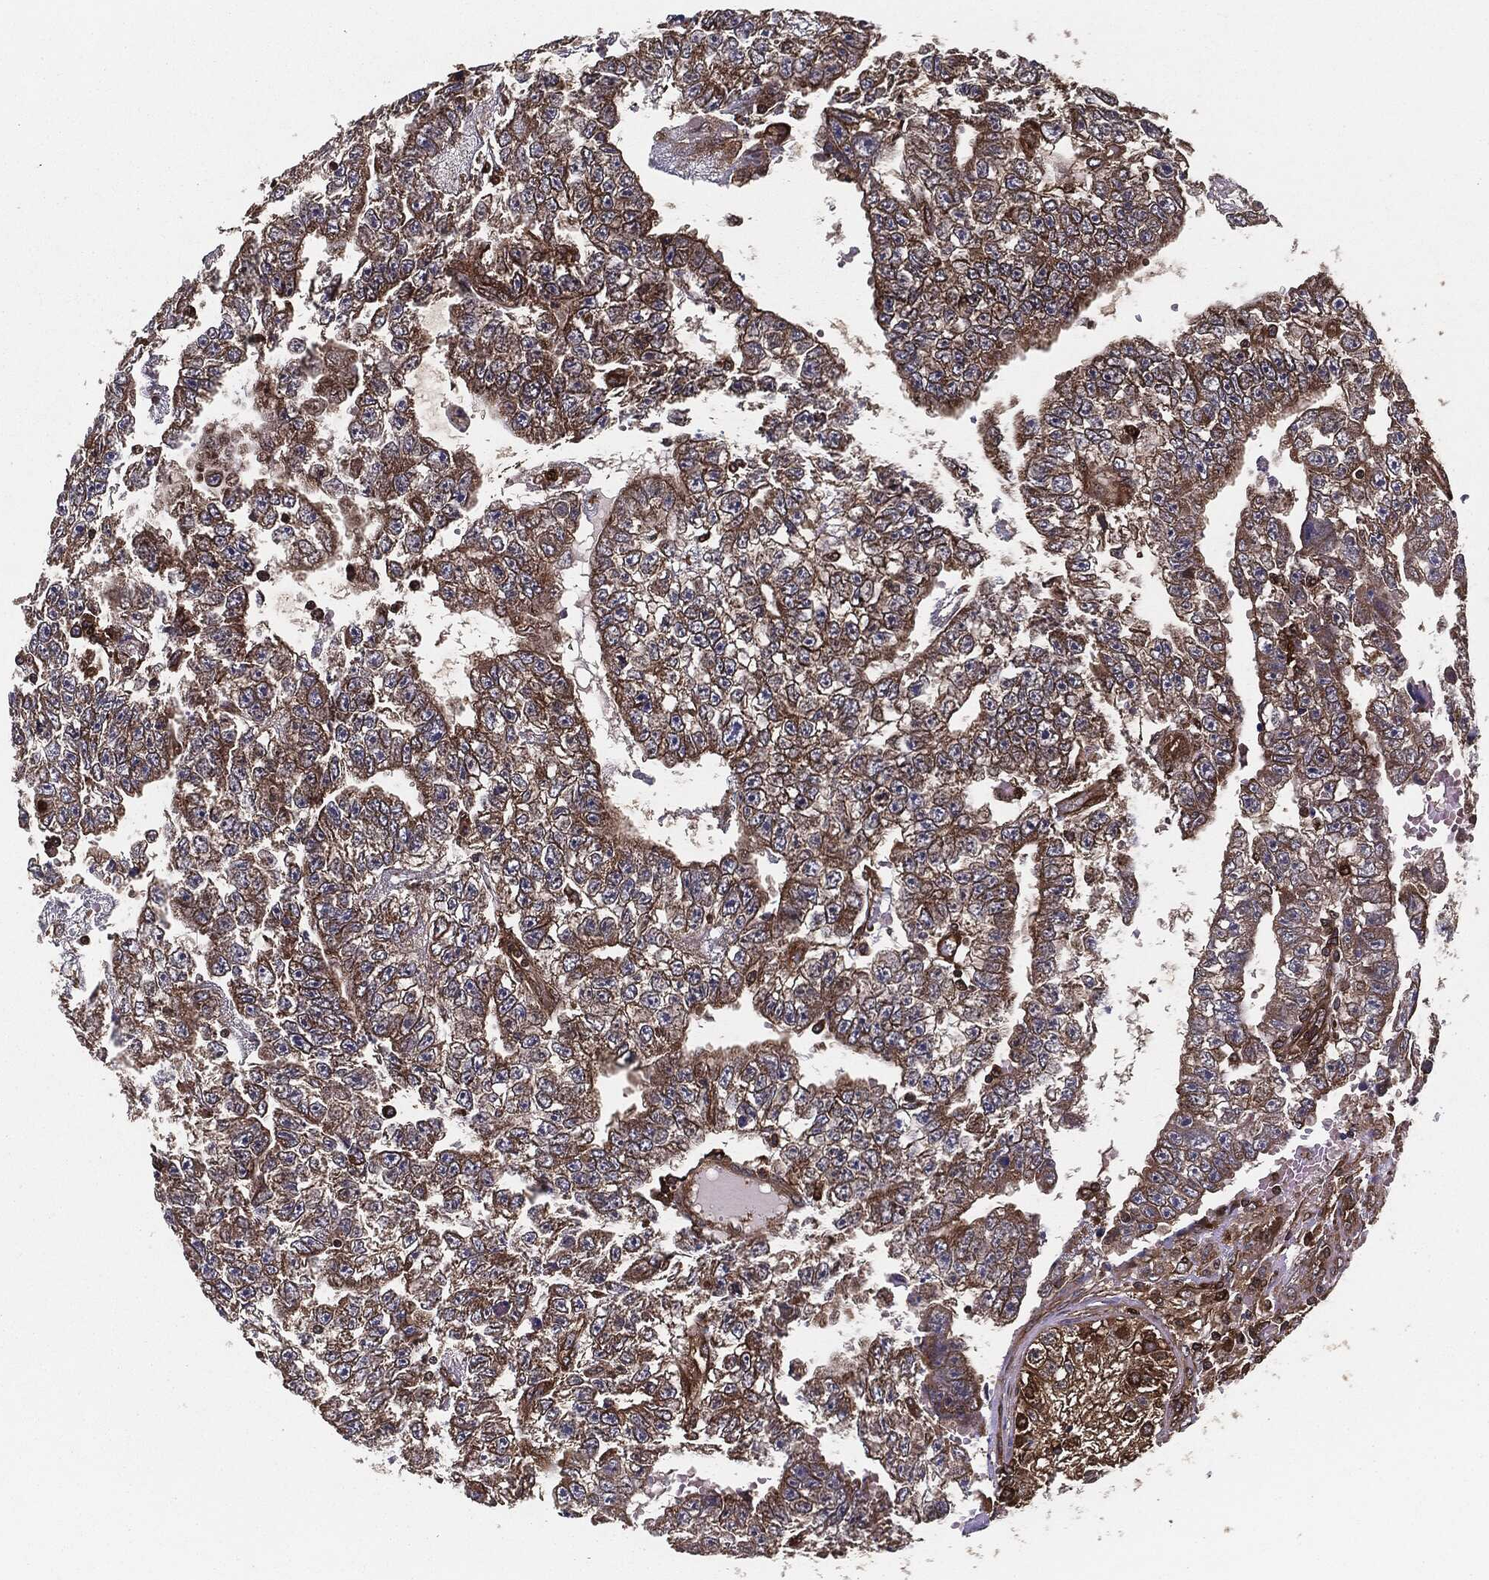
{"staining": {"intensity": "moderate", "quantity": "25%-75%", "location": "cytoplasmic/membranous"}, "tissue": "testis cancer", "cell_type": "Tumor cells", "image_type": "cancer", "snomed": [{"axis": "morphology", "description": "Carcinoma, Embryonal, NOS"}, {"axis": "topography", "description": "Testis"}], "caption": "Embryonal carcinoma (testis) tissue demonstrates moderate cytoplasmic/membranous positivity in approximately 25%-75% of tumor cells, visualized by immunohistochemistry.", "gene": "RAP1GDS1", "patient": {"sex": "male", "age": 25}}